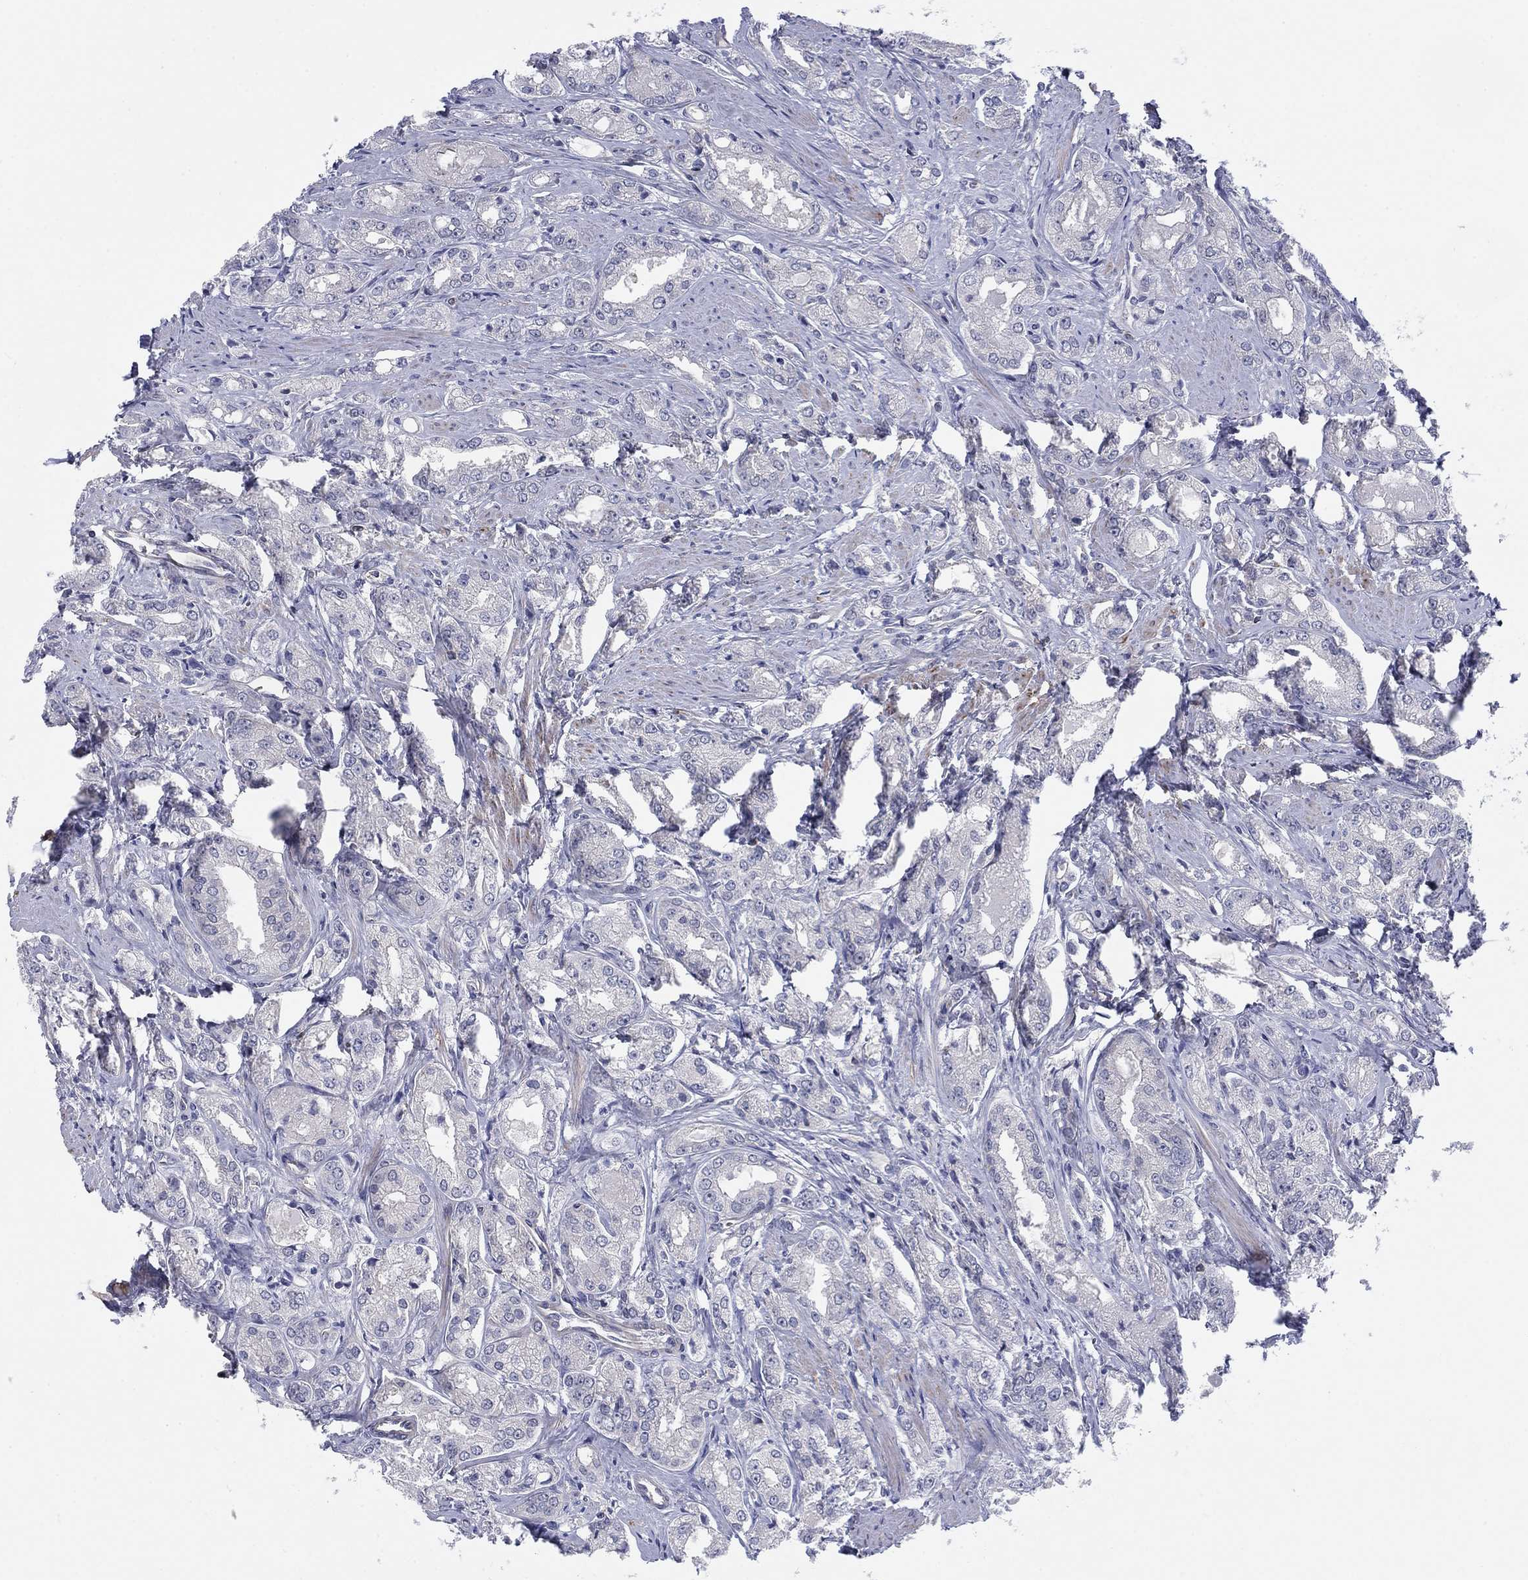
{"staining": {"intensity": "negative", "quantity": "none", "location": "none"}, "tissue": "prostate cancer", "cell_type": "Tumor cells", "image_type": "cancer", "snomed": [{"axis": "morphology", "description": "Adenocarcinoma, NOS"}, {"axis": "morphology", "description": "Adenocarcinoma, High grade"}, {"axis": "topography", "description": "Prostate"}], "caption": "An immunohistochemistry (IHC) photomicrograph of prostate cancer is shown. There is no staining in tumor cells of prostate cancer. Nuclei are stained in blue.", "gene": "PSD4", "patient": {"sex": "male", "age": 70}}